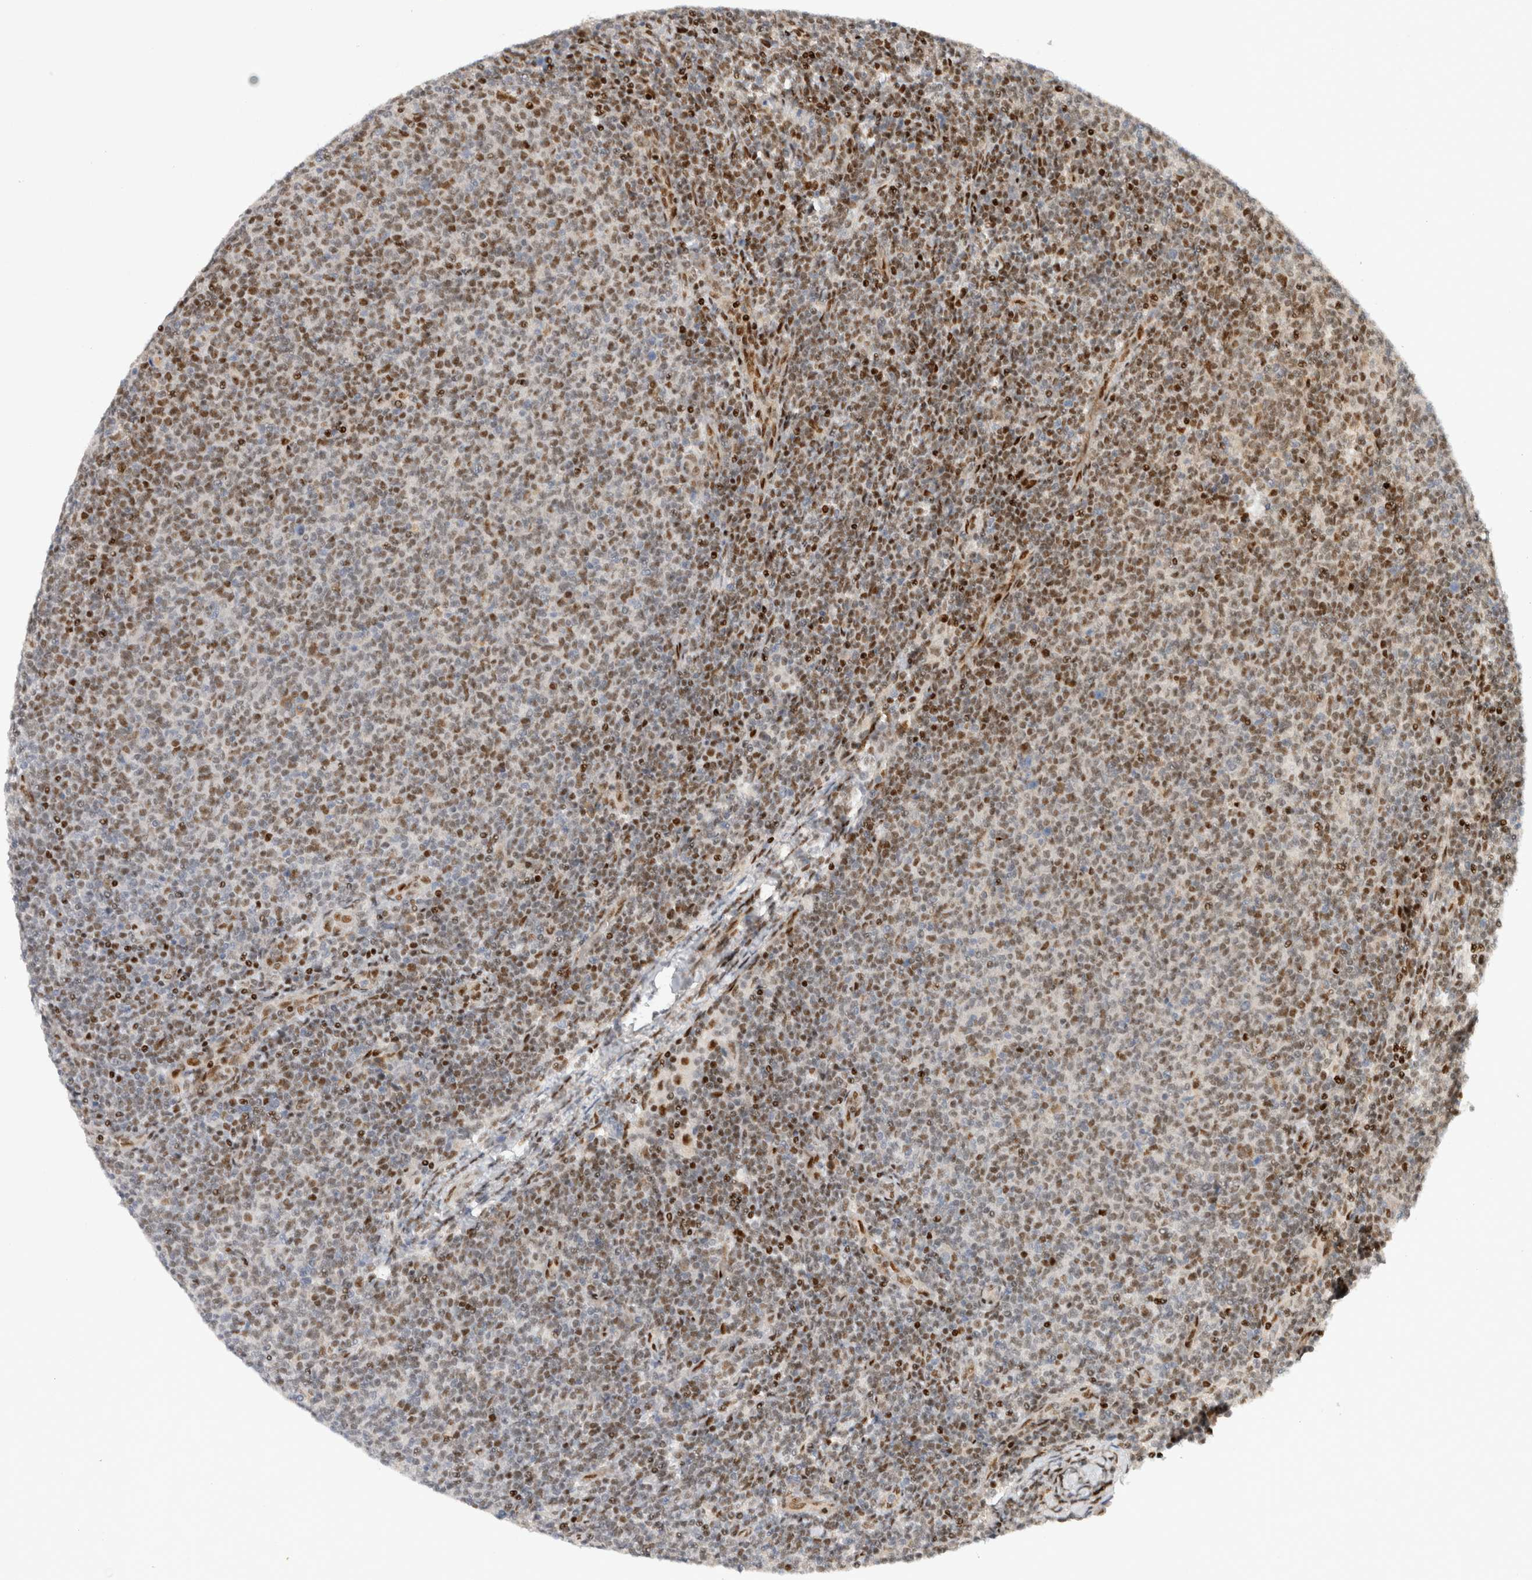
{"staining": {"intensity": "moderate", "quantity": "25%-75%", "location": "nuclear"}, "tissue": "lymphoma", "cell_type": "Tumor cells", "image_type": "cancer", "snomed": [{"axis": "morphology", "description": "Malignant lymphoma, non-Hodgkin's type, Low grade"}, {"axis": "topography", "description": "Lymph node"}], "caption": "Low-grade malignant lymphoma, non-Hodgkin's type stained with DAB immunohistochemistry exhibits medium levels of moderate nuclear expression in approximately 25%-75% of tumor cells.", "gene": "TCF4", "patient": {"sex": "male", "age": 66}}